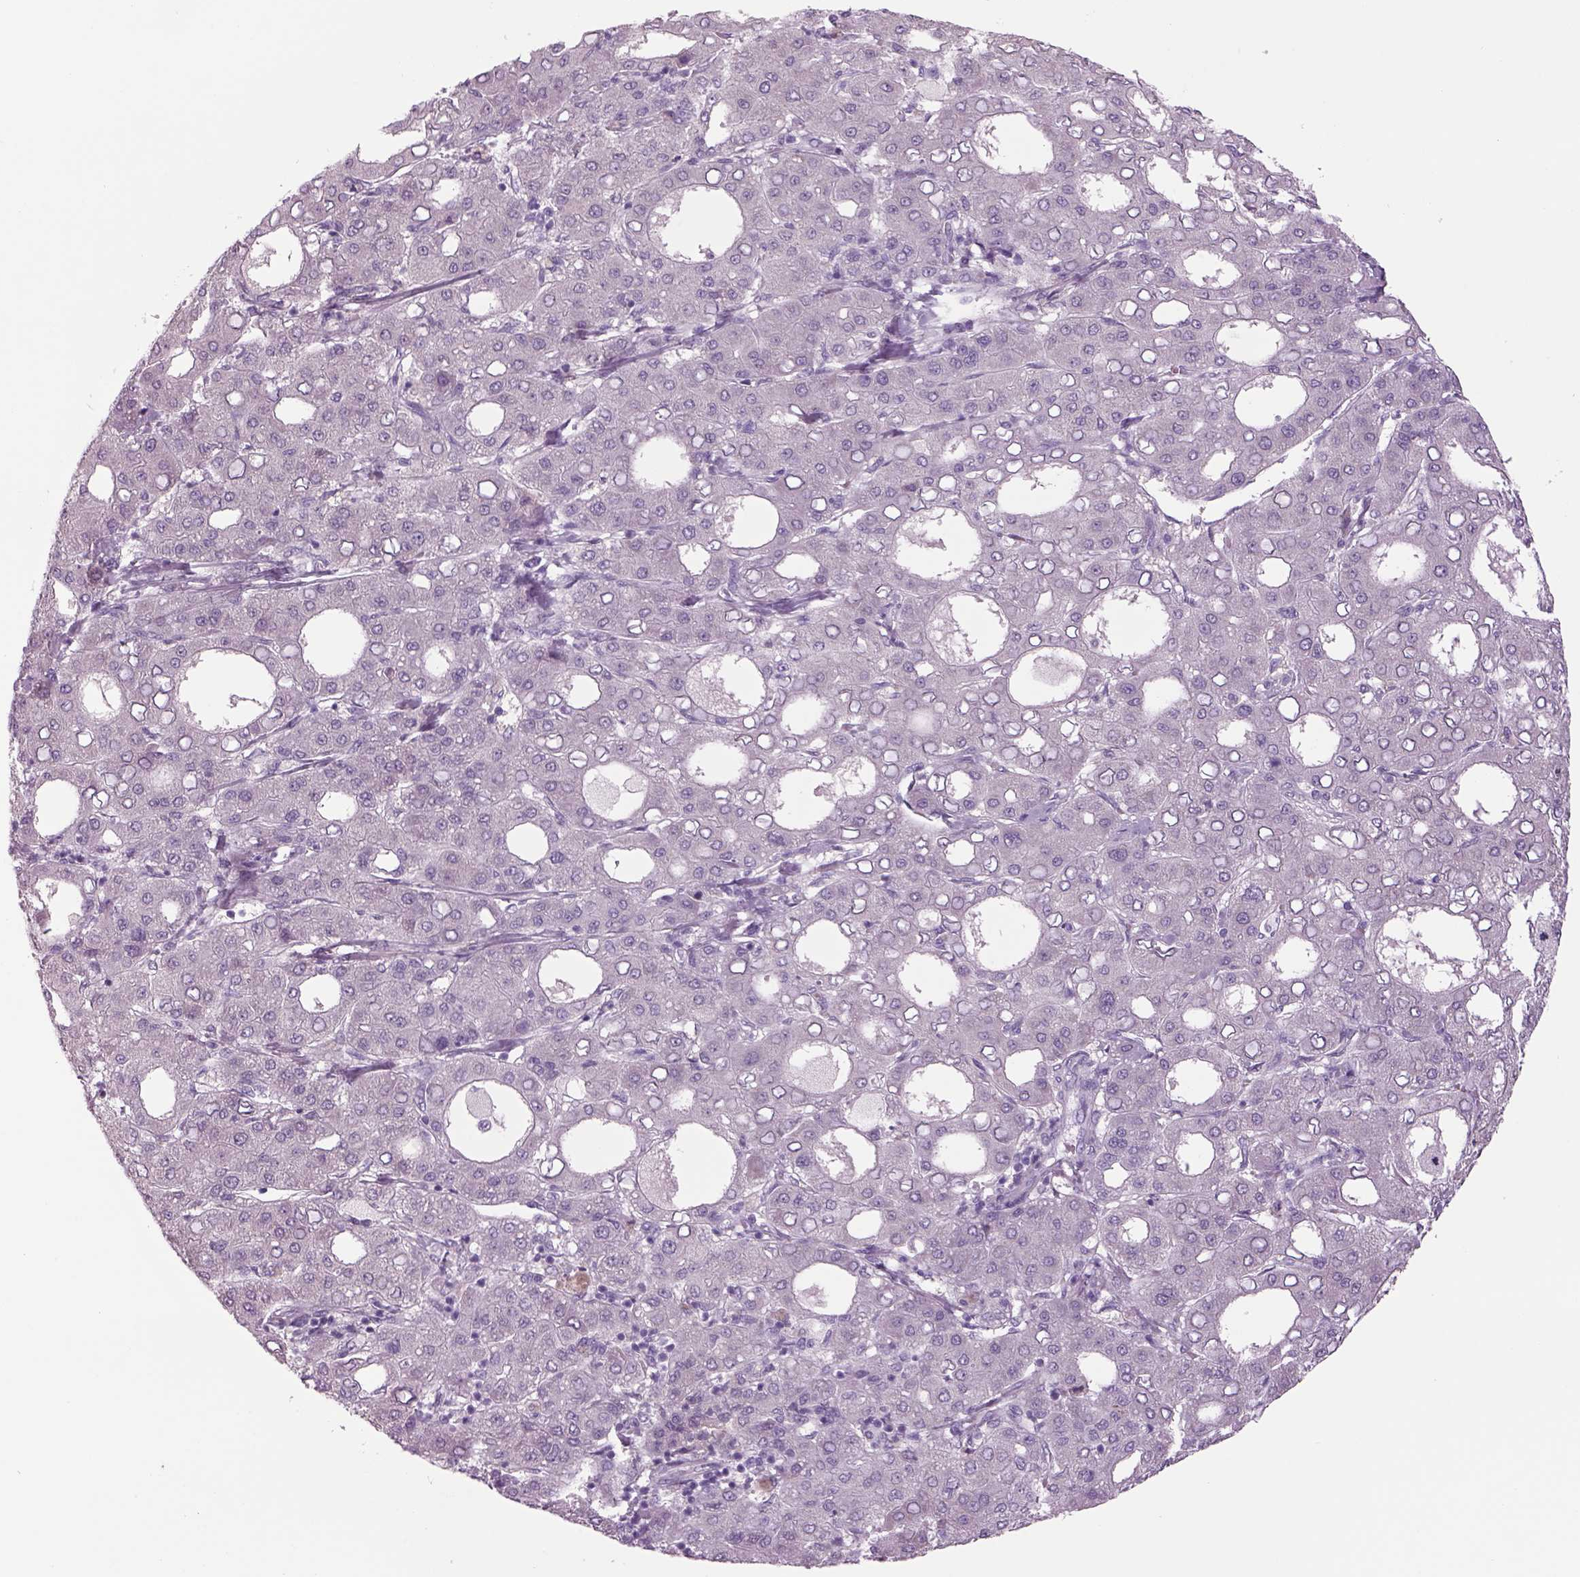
{"staining": {"intensity": "negative", "quantity": "none", "location": "none"}, "tissue": "liver cancer", "cell_type": "Tumor cells", "image_type": "cancer", "snomed": [{"axis": "morphology", "description": "Carcinoma, Hepatocellular, NOS"}, {"axis": "topography", "description": "Liver"}], "caption": "This is an immunohistochemistry (IHC) histopathology image of liver cancer. There is no staining in tumor cells.", "gene": "MDH1B", "patient": {"sex": "male", "age": 65}}